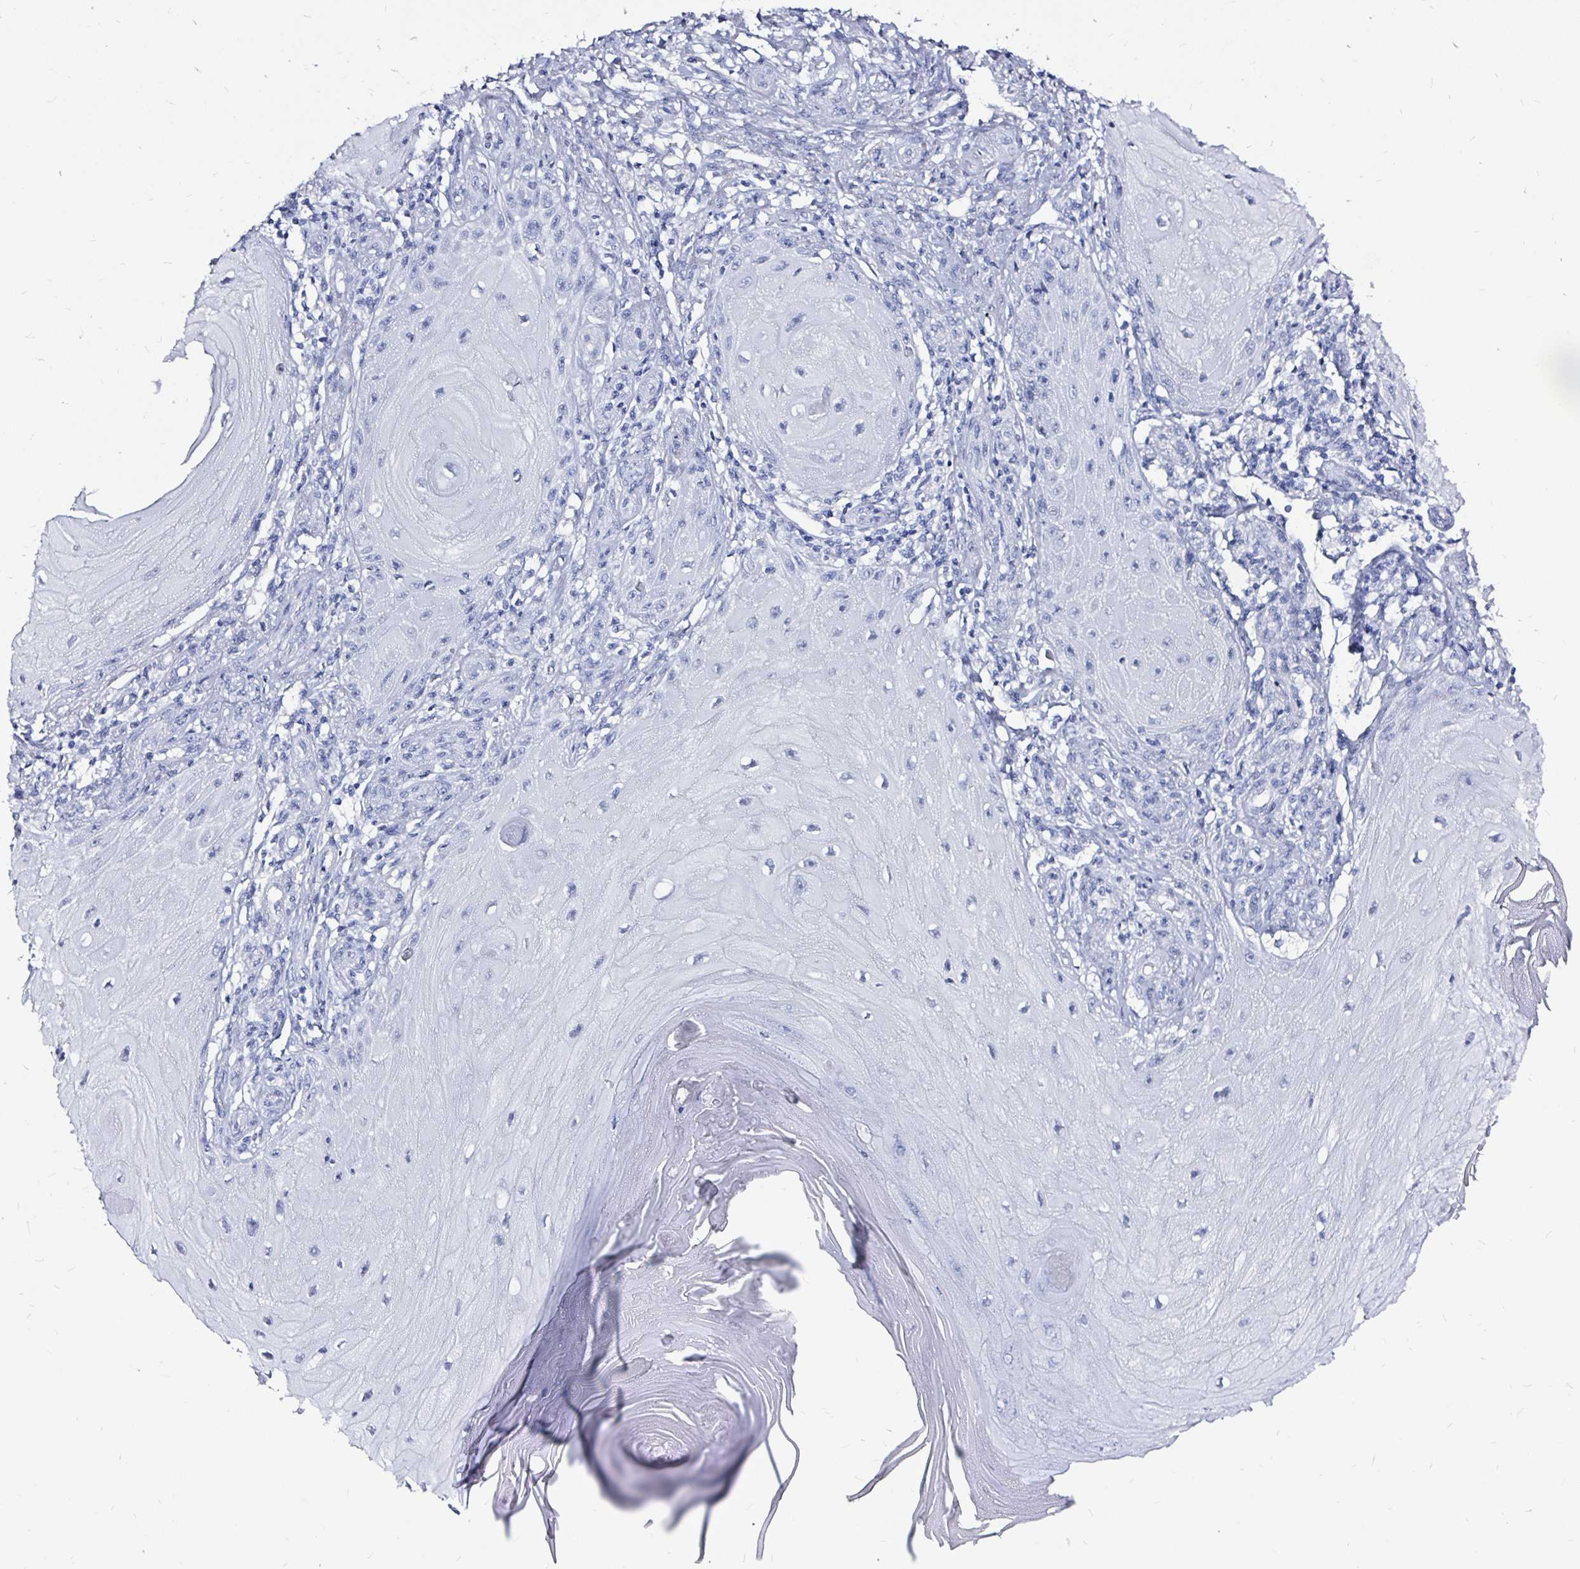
{"staining": {"intensity": "negative", "quantity": "none", "location": "none"}, "tissue": "skin cancer", "cell_type": "Tumor cells", "image_type": "cancer", "snomed": [{"axis": "morphology", "description": "Squamous cell carcinoma, NOS"}, {"axis": "topography", "description": "Skin"}], "caption": "This photomicrograph is of skin squamous cell carcinoma stained with immunohistochemistry to label a protein in brown with the nuclei are counter-stained blue. There is no expression in tumor cells.", "gene": "LUZP4", "patient": {"sex": "female", "age": 77}}